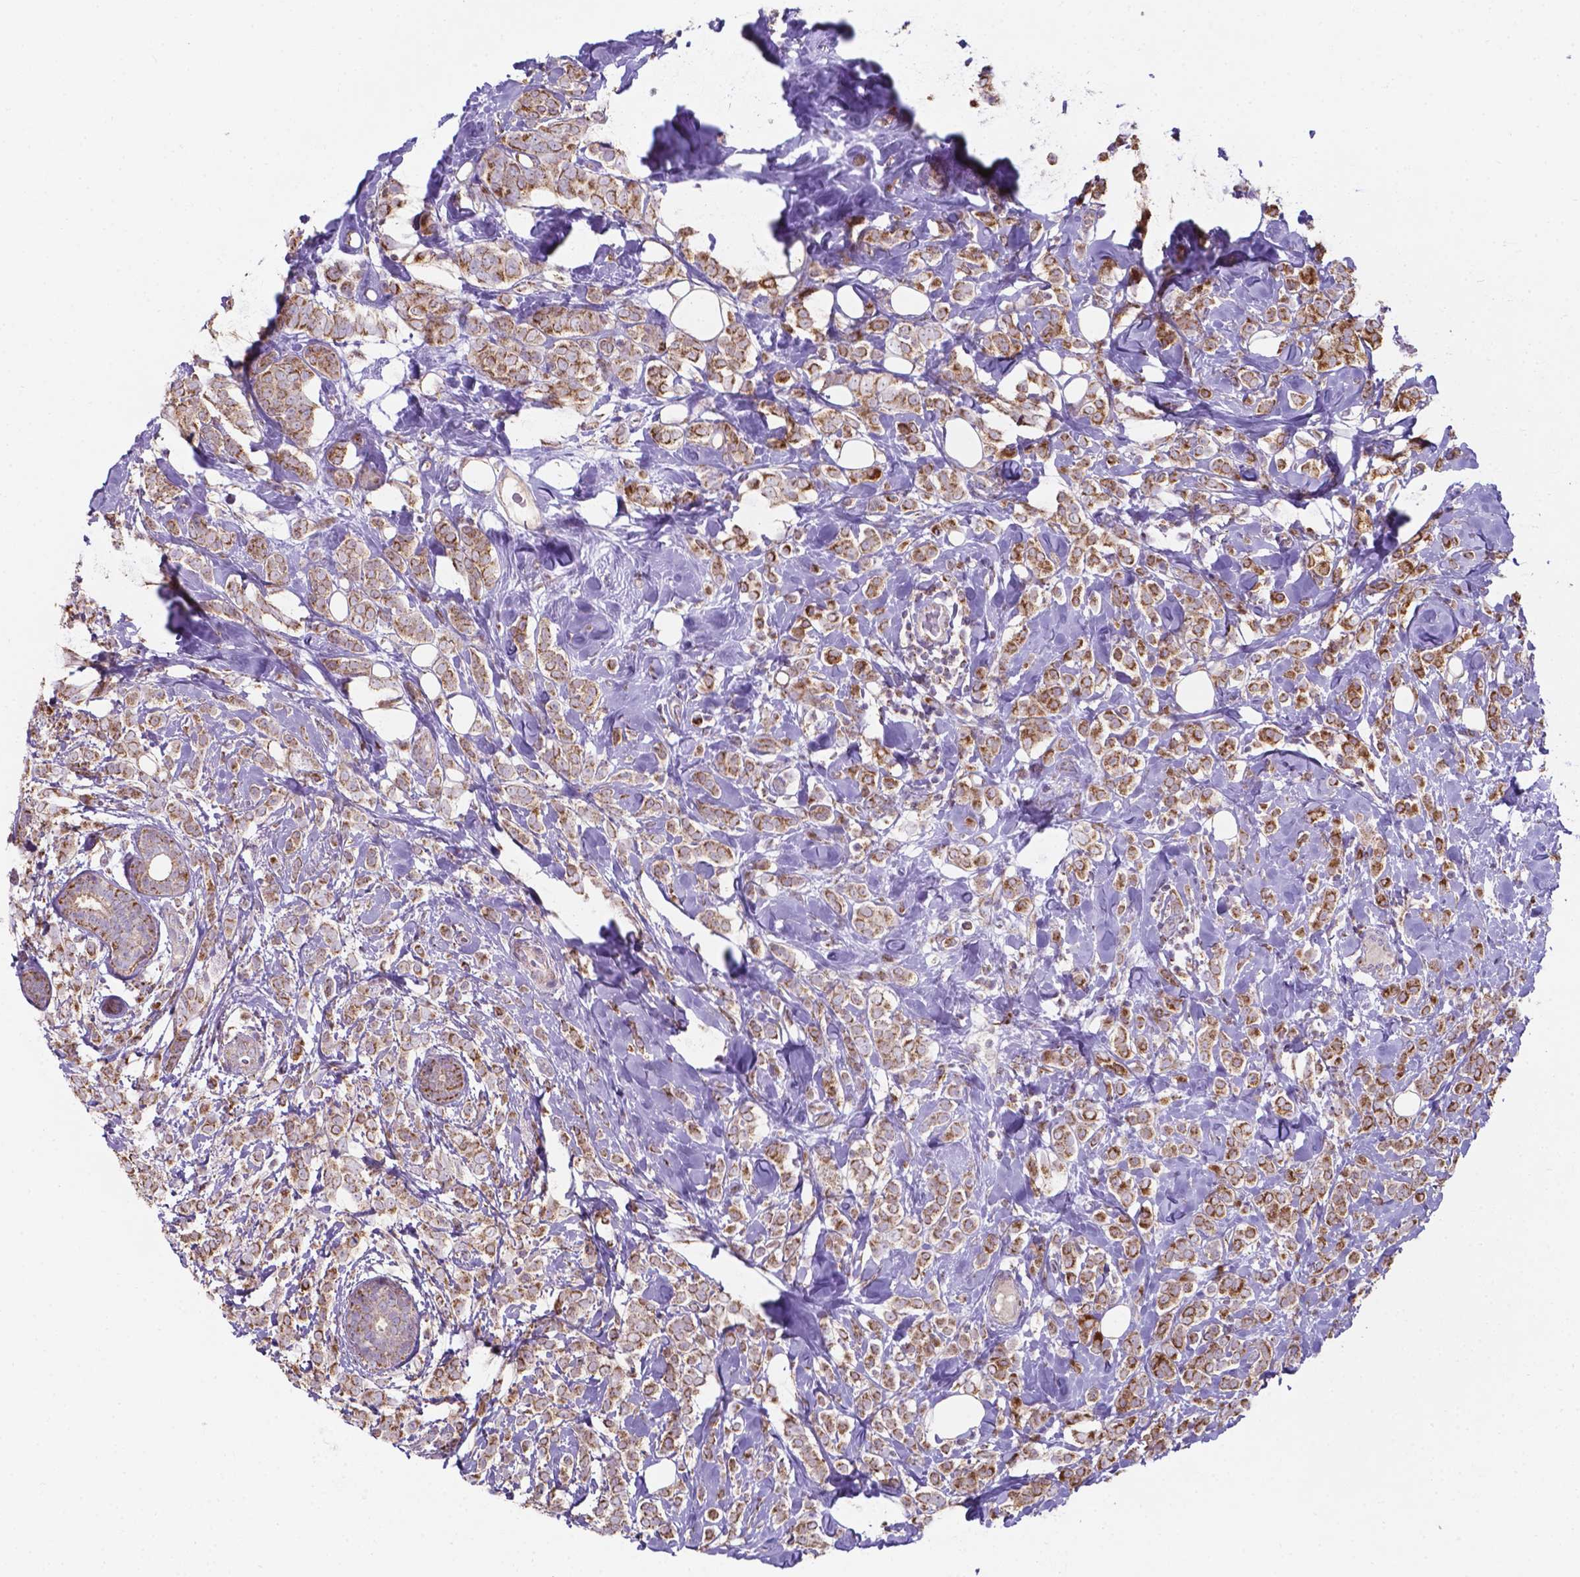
{"staining": {"intensity": "moderate", "quantity": ">75%", "location": "cytoplasmic/membranous"}, "tissue": "breast cancer", "cell_type": "Tumor cells", "image_type": "cancer", "snomed": [{"axis": "morphology", "description": "Lobular carcinoma"}, {"axis": "topography", "description": "Breast"}], "caption": "Moderate cytoplasmic/membranous protein expression is seen in about >75% of tumor cells in breast cancer.", "gene": "FAM114A1", "patient": {"sex": "female", "age": 49}}